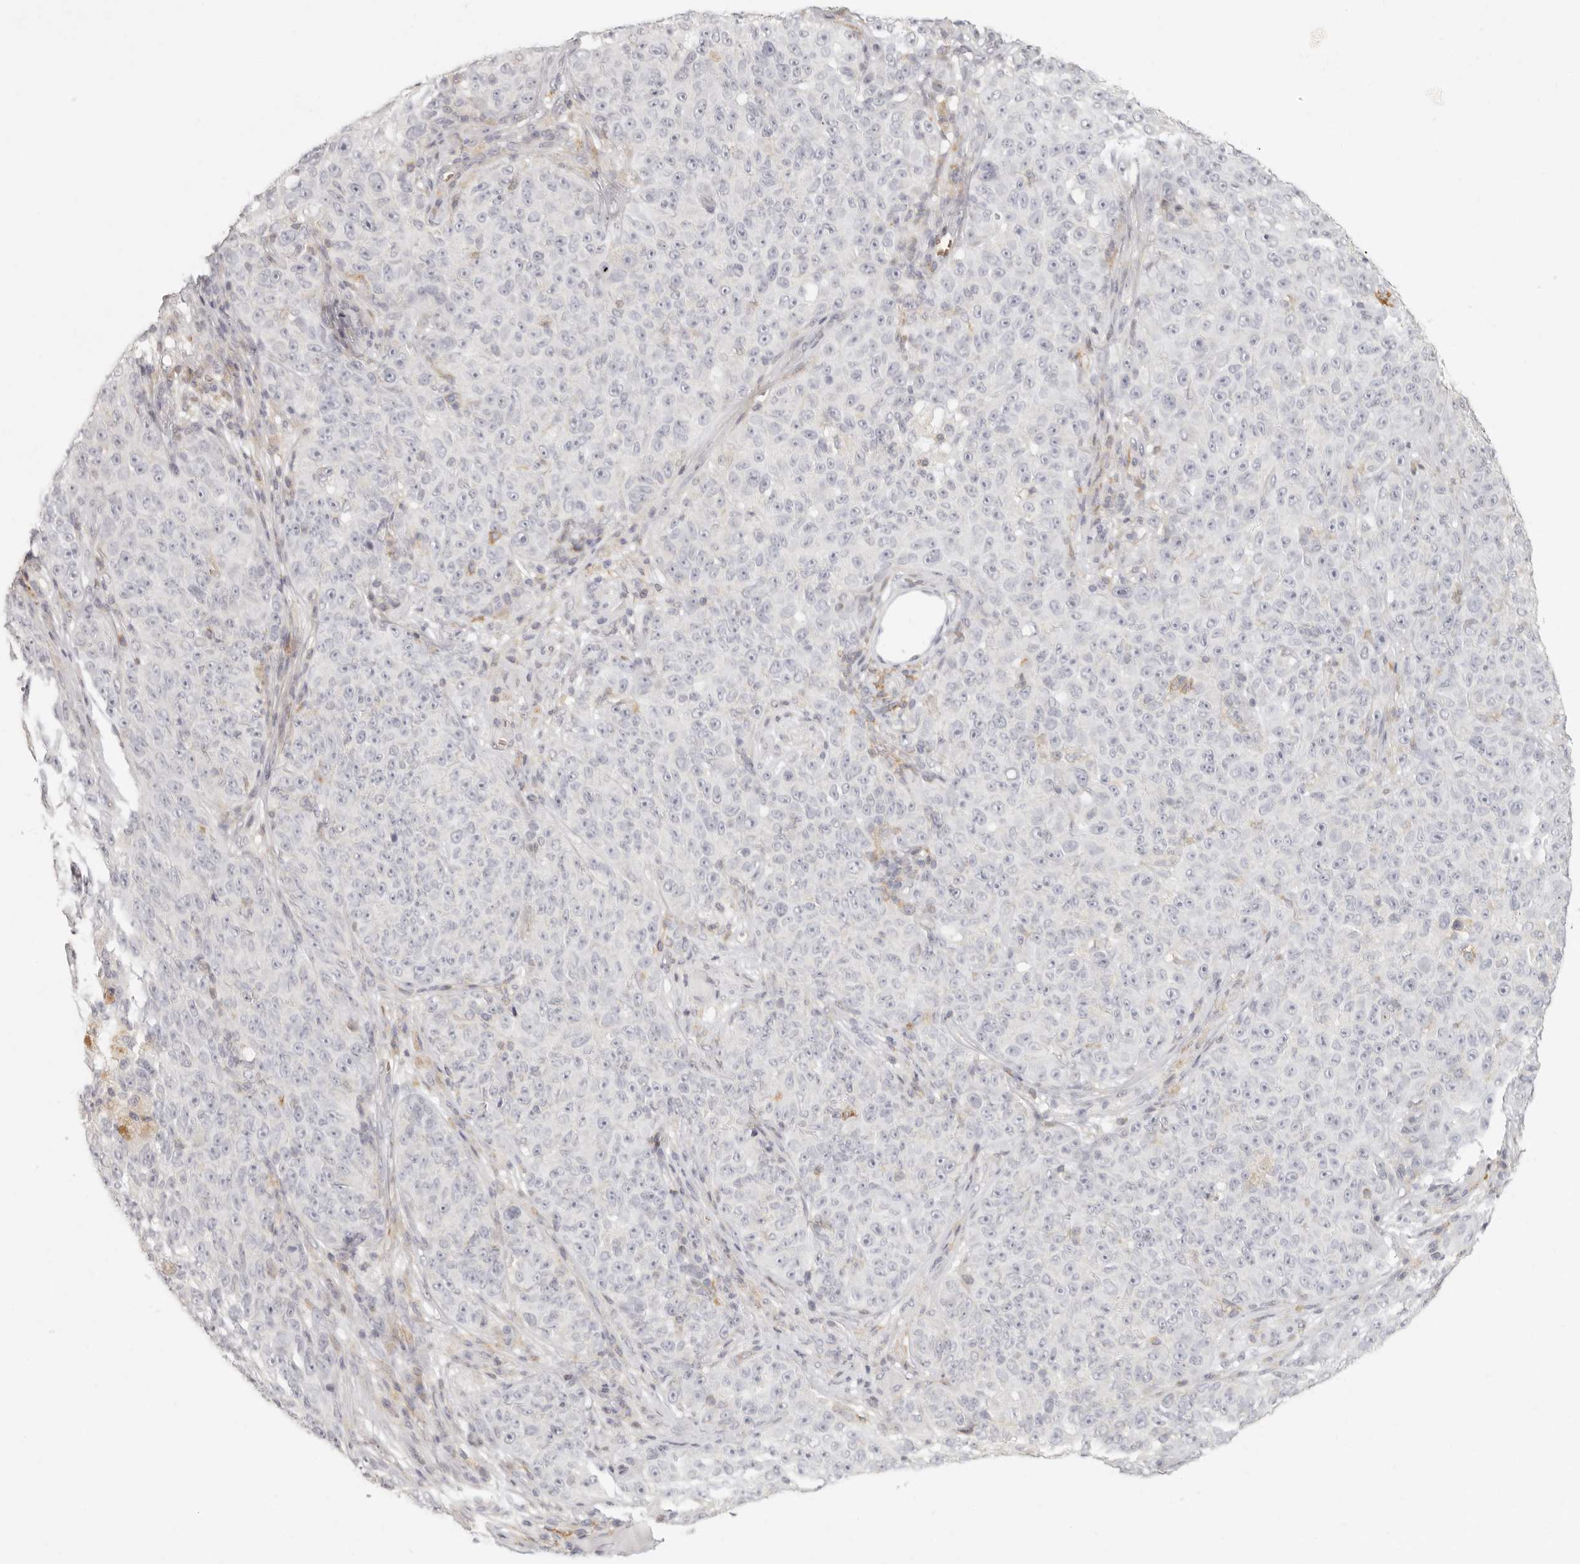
{"staining": {"intensity": "negative", "quantity": "none", "location": "none"}, "tissue": "melanoma", "cell_type": "Tumor cells", "image_type": "cancer", "snomed": [{"axis": "morphology", "description": "Malignant melanoma, NOS"}, {"axis": "topography", "description": "Skin"}], "caption": "Immunohistochemistry of melanoma exhibits no staining in tumor cells. (DAB (3,3'-diaminobenzidine) immunohistochemistry visualized using brightfield microscopy, high magnification).", "gene": "NIBAN1", "patient": {"sex": "female", "age": 82}}